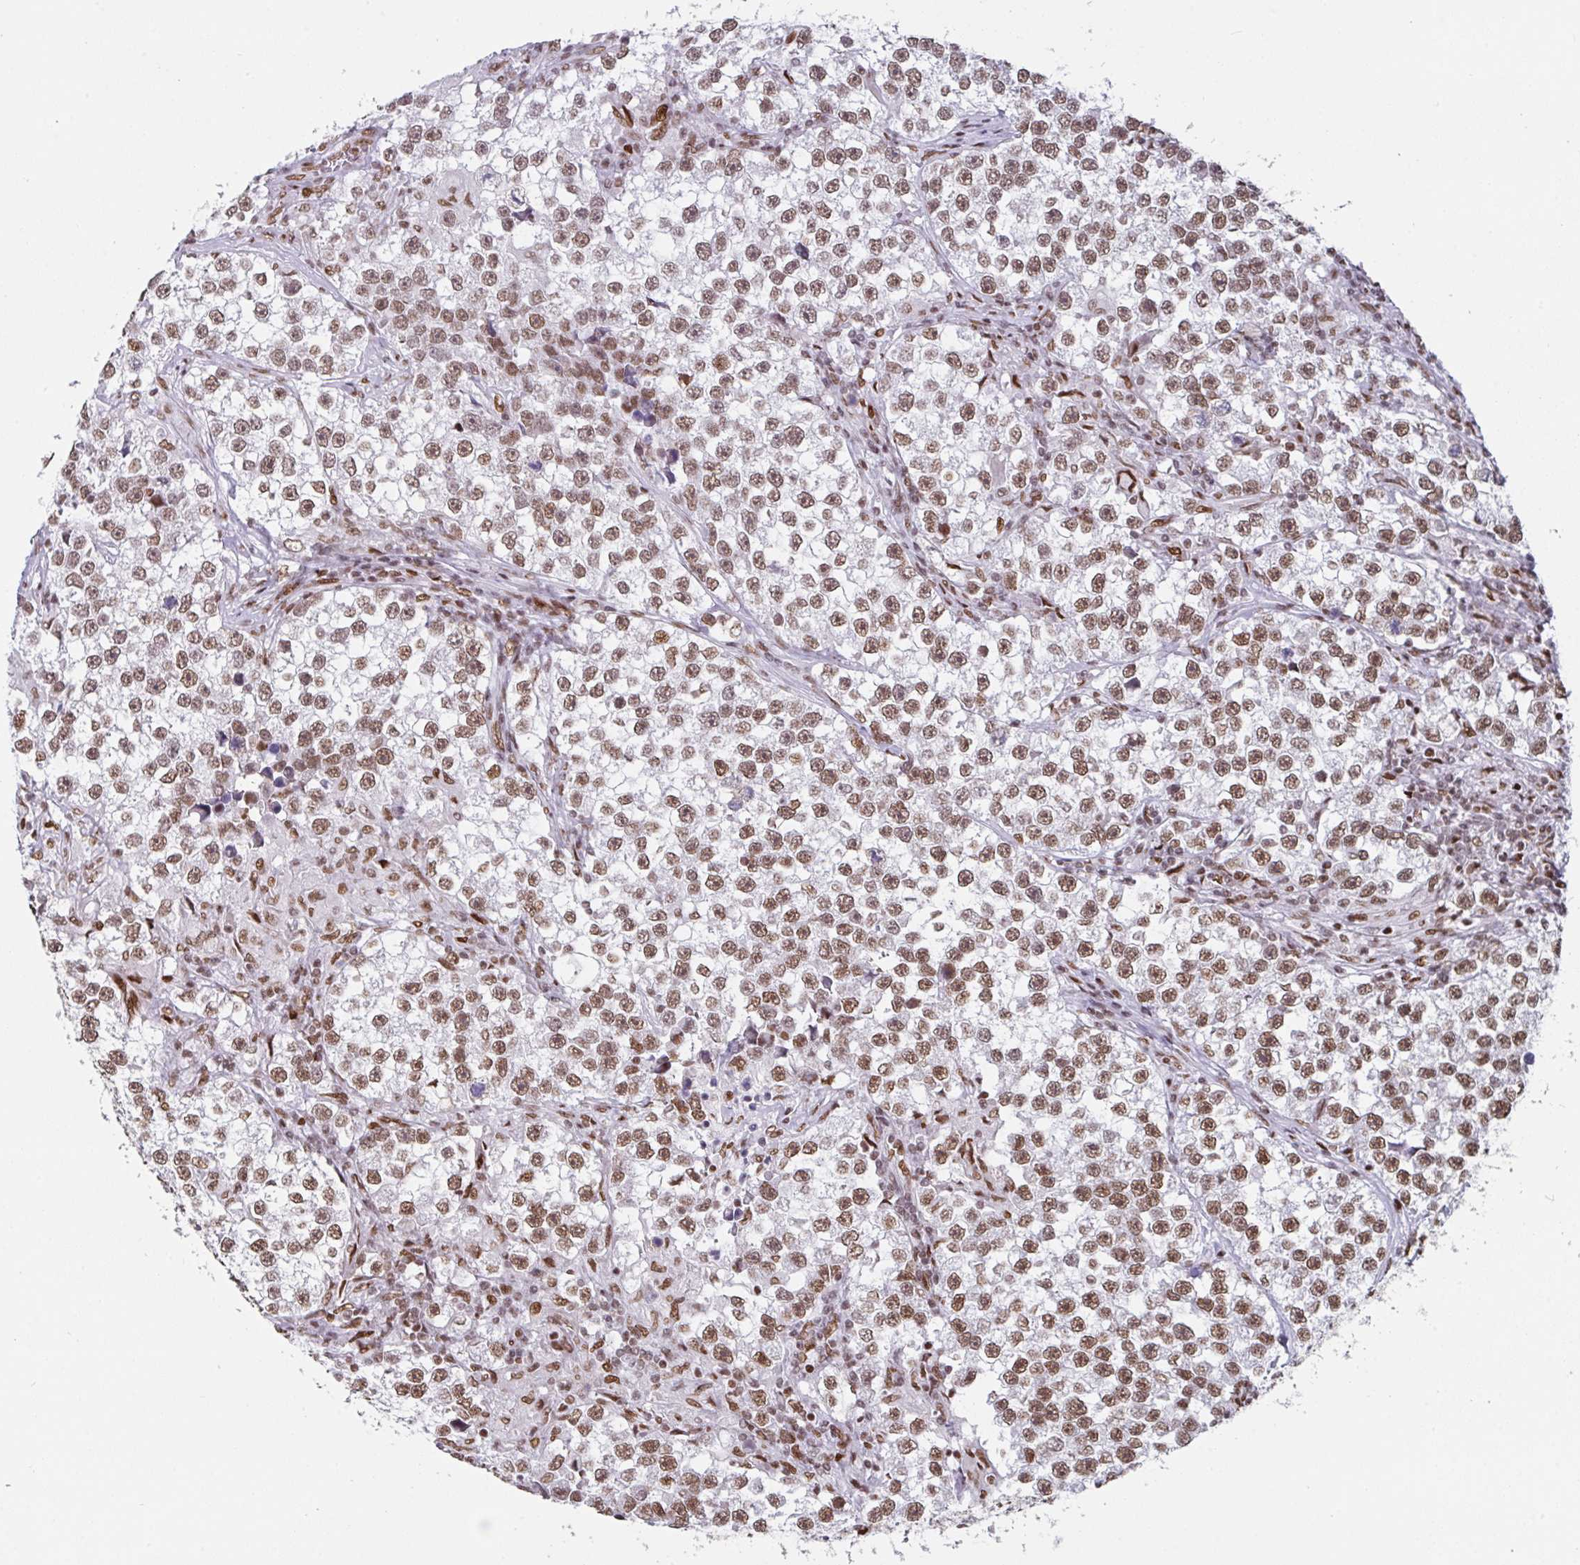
{"staining": {"intensity": "moderate", "quantity": ">75%", "location": "nuclear"}, "tissue": "testis cancer", "cell_type": "Tumor cells", "image_type": "cancer", "snomed": [{"axis": "morphology", "description": "Seminoma, NOS"}, {"axis": "topography", "description": "Testis"}], "caption": "A high-resolution micrograph shows IHC staining of testis seminoma, which demonstrates moderate nuclear expression in about >75% of tumor cells.", "gene": "CLP1", "patient": {"sex": "male", "age": 46}}